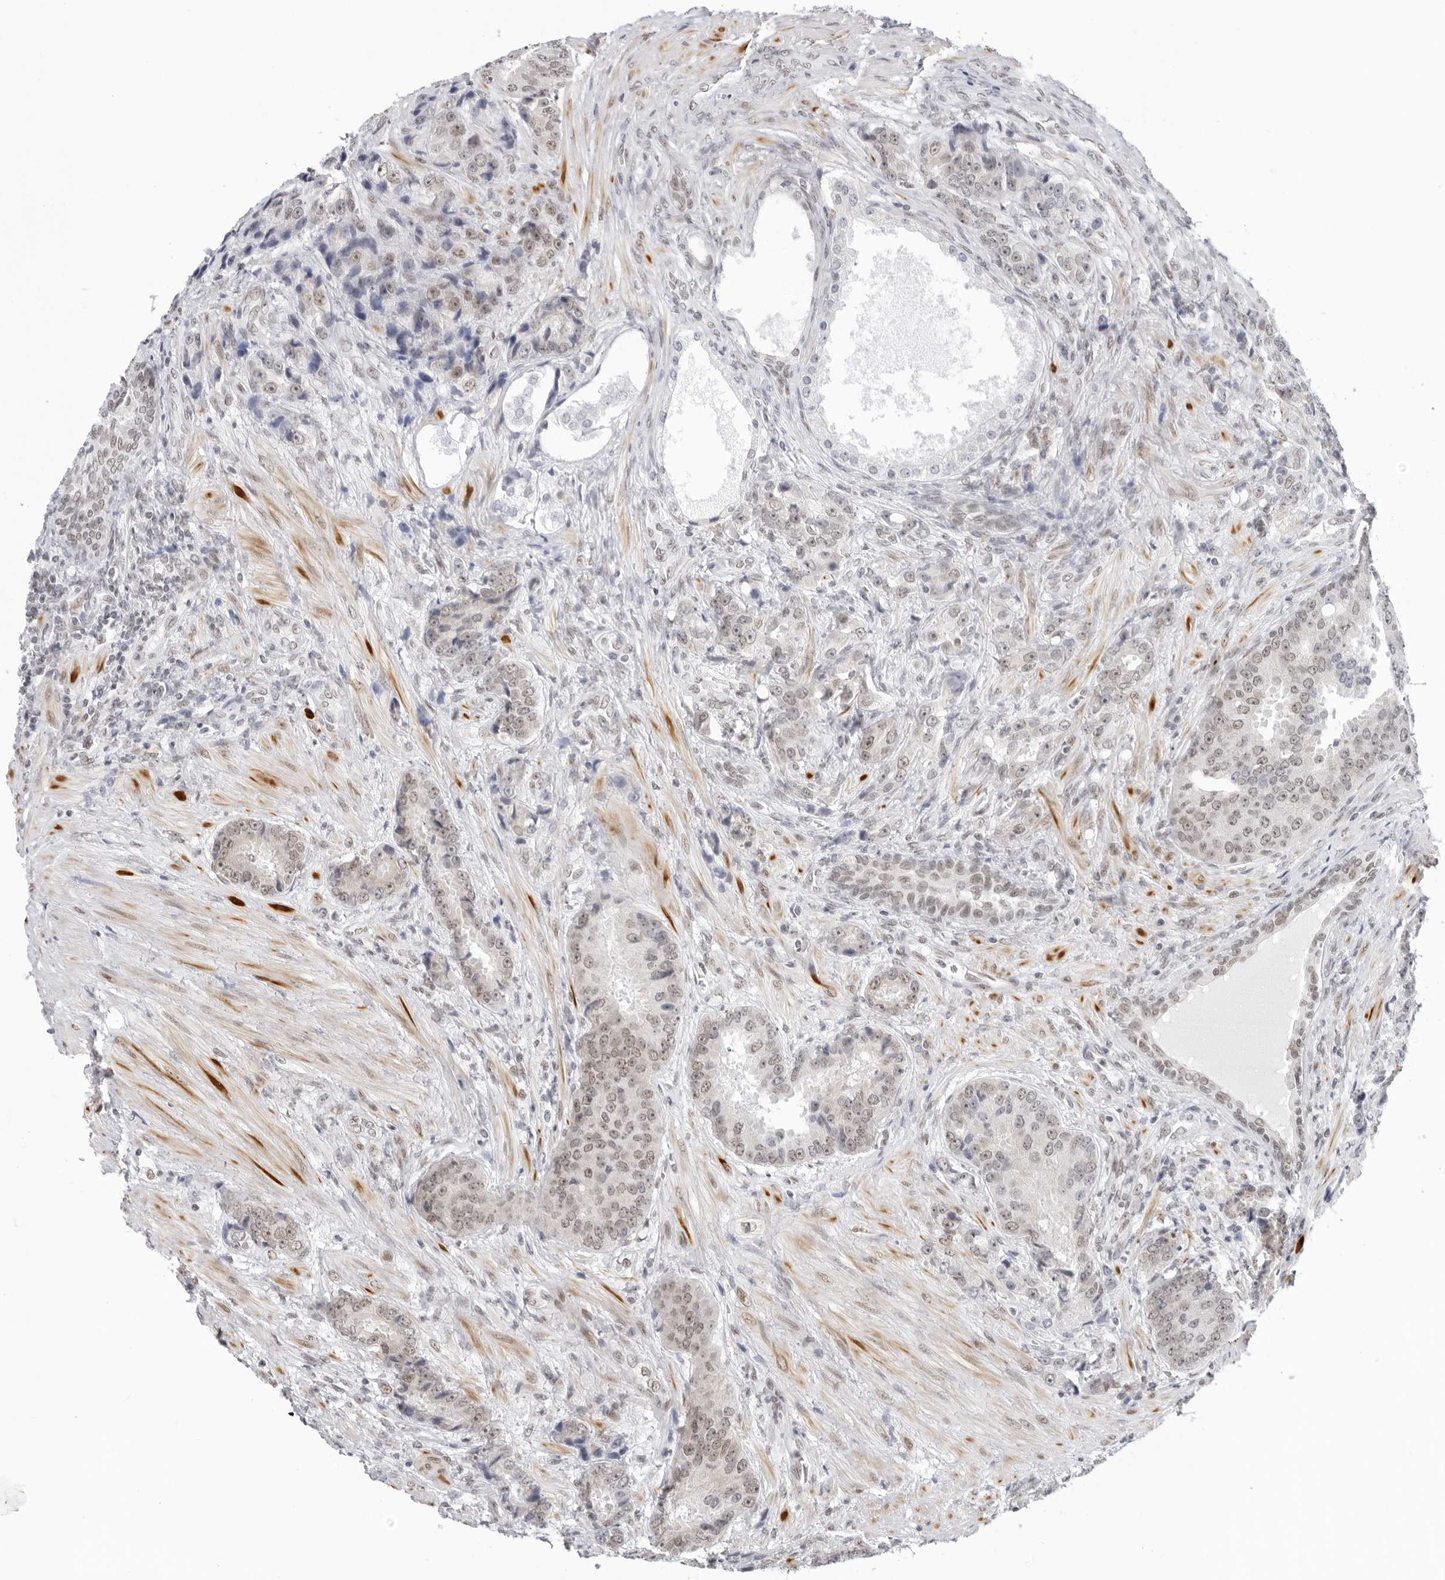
{"staining": {"intensity": "weak", "quantity": ">75%", "location": "nuclear"}, "tissue": "prostate cancer", "cell_type": "Tumor cells", "image_type": "cancer", "snomed": [{"axis": "morphology", "description": "Adenocarcinoma, High grade"}, {"axis": "topography", "description": "Prostate"}], "caption": "High-grade adenocarcinoma (prostate) stained with DAB IHC shows low levels of weak nuclear staining in approximately >75% of tumor cells.", "gene": "FOXK2", "patient": {"sex": "male", "age": 60}}